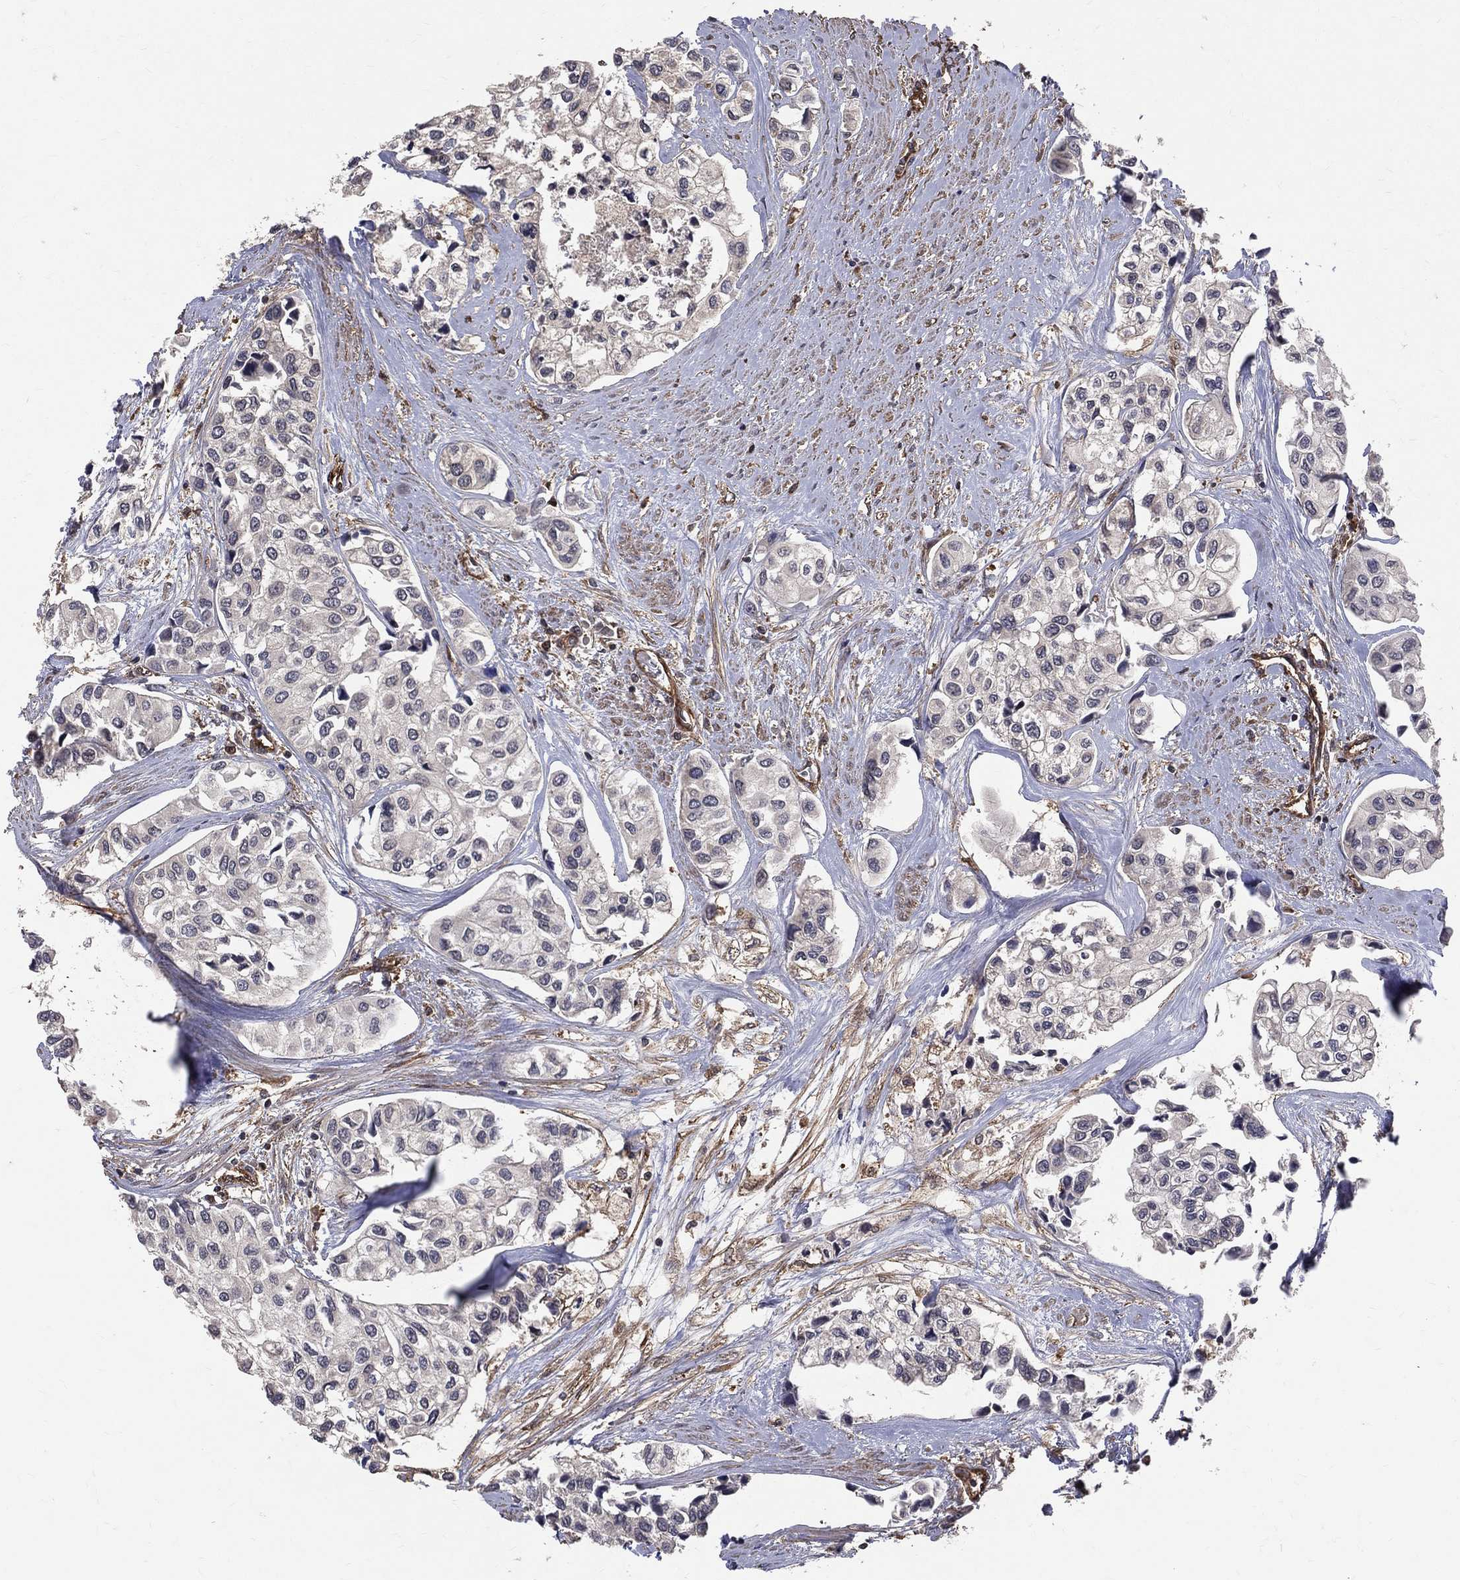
{"staining": {"intensity": "negative", "quantity": "none", "location": "none"}, "tissue": "urothelial cancer", "cell_type": "Tumor cells", "image_type": "cancer", "snomed": [{"axis": "morphology", "description": "Urothelial carcinoma, High grade"}, {"axis": "topography", "description": "Urinary bladder"}], "caption": "High magnification brightfield microscopy of urothelial cancer stained with DAB (3,3'-diaminobenzidine) (brown) and counterstained with hematoxylin (blue): tumor cells show no significant positivity. (DAB (3,3'-diaminobenzidine) IHC visualized using brightfield microscopy, high magnification).", "gene": "DPYSL2", "patient": {"sex": "male", "age": 73}}